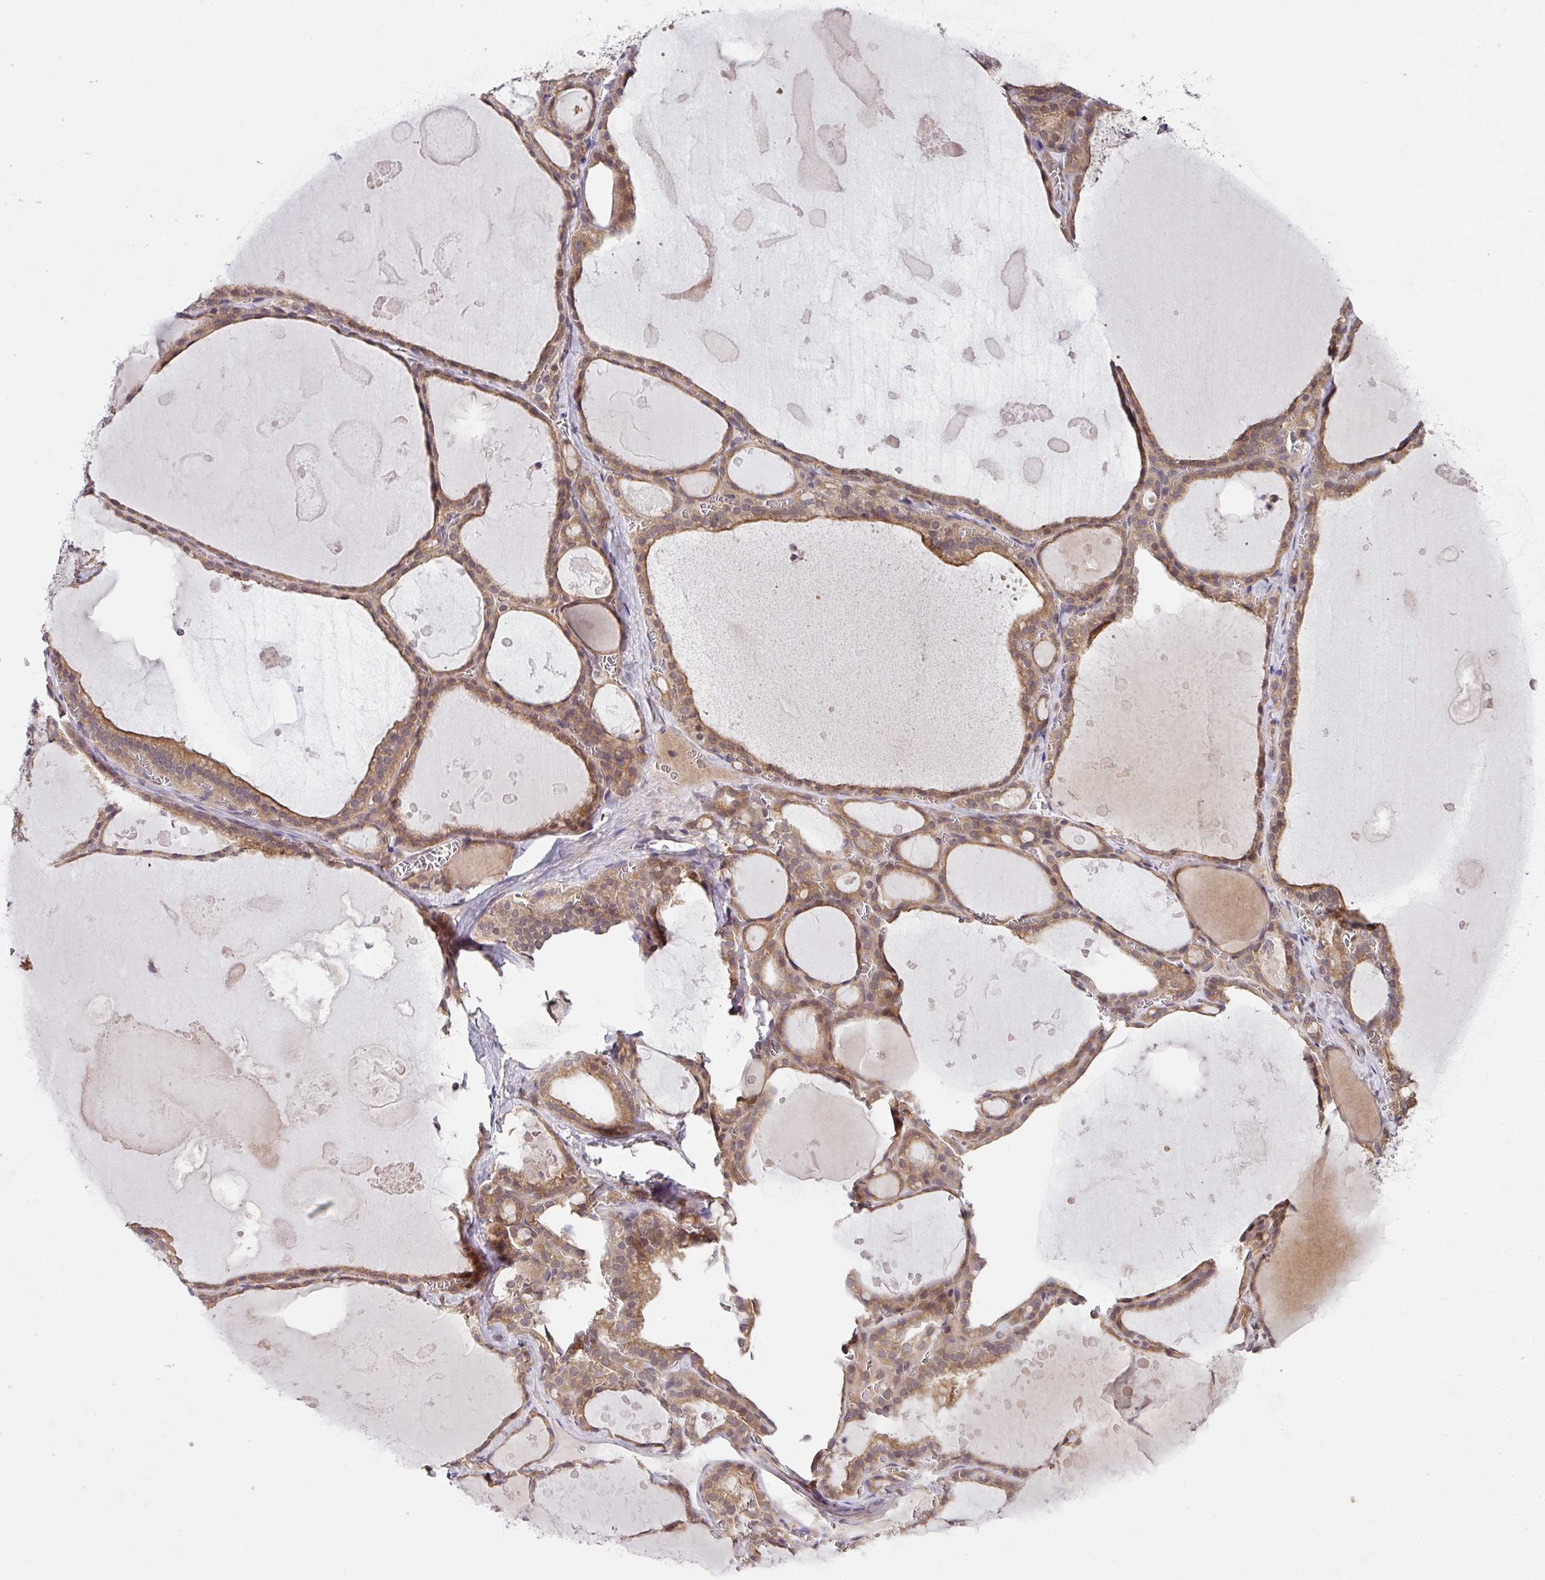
{"staining": {"intensity": "moderate", "quantity": ">75%", "location": "cytoplasmic/membranous"}, "tissue": "thyroid gland", "cell_type": "Glandular cells", "image_type": "normal", "snomed": [{"axis": "morphology", "description": "Normal tissue, NOS"}, {"axis": "topography", "description": "Thyroid gland"}], "caption": "High-magnification brightfield microscopy of normal thyroid gland stained with DAB (3,3'-diaminobenzidine) (brown) and counterstained with hematoxylin (blue). glandular cells exhibit moderate cytoplasmic/membranous positivity is identified in approximately>75% of cells. The staining was performed using DAB (3,3'-diaminobenzidine) to visualize the protein expression in brown, while the nuclei were stained in blue with hematoxylin (Magnification: 20x).", "gene": "CAMLG", "patient": {"sex": "male", "age": 56}}